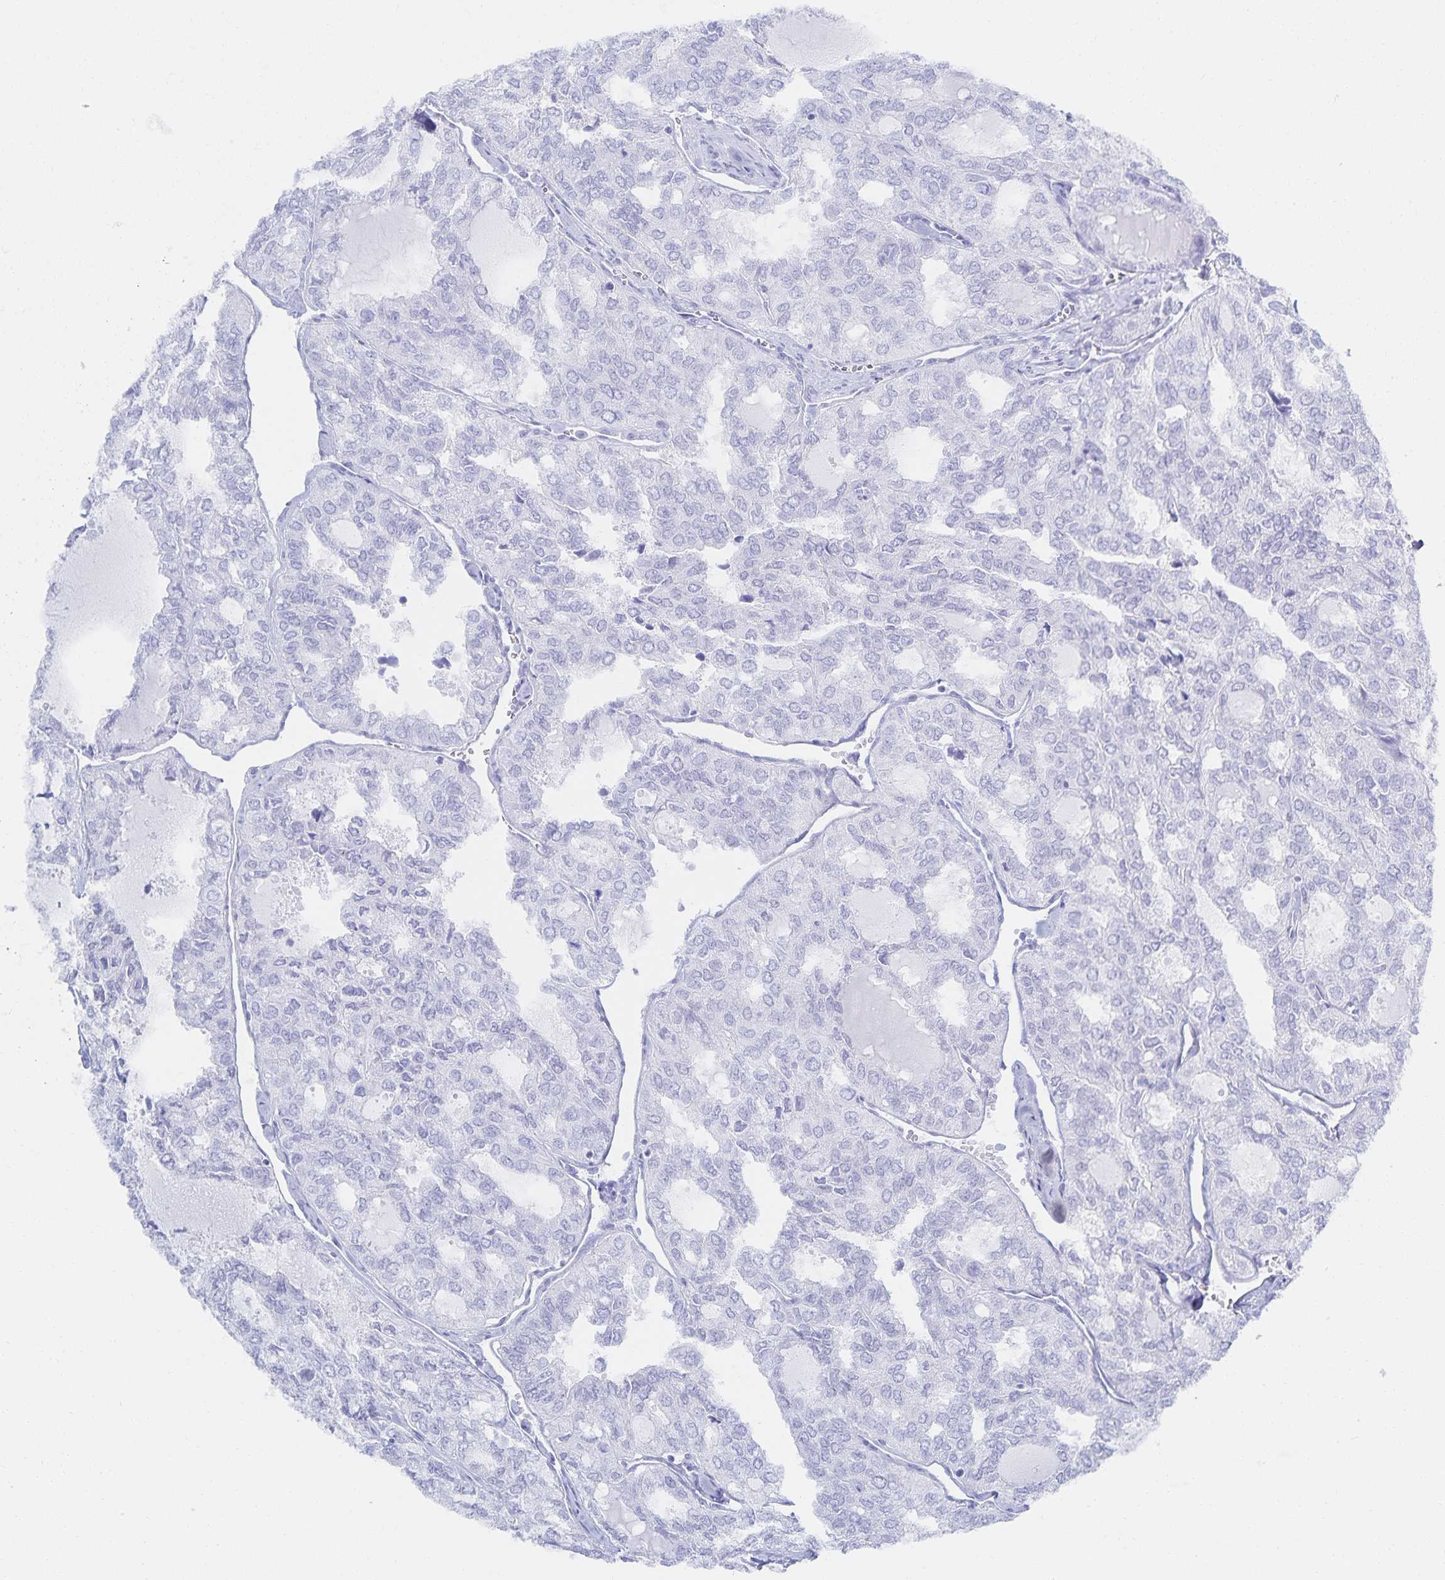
{"staining": {"intensity": "negative", "quantity": "none", "location": "none"}, "tissue": "thyroid cancer", "cell_type": "Tumor cells", "image_type": "cancer", "snomed": [{"axis": "morphology", "description": "Follicular adenoma carcinoma, NOS"}, {"axis": "topography", "description": "Thyroid gland"}], "caption": "Immunohistochemistry (IHC) image of human thyroid cancer (follicular adenoma carcinoma) stained for a protein (brown), which reveals no staining in tumor cells.", "gene": "SNTN", "patient": {"sex": "male", "age": 75}}